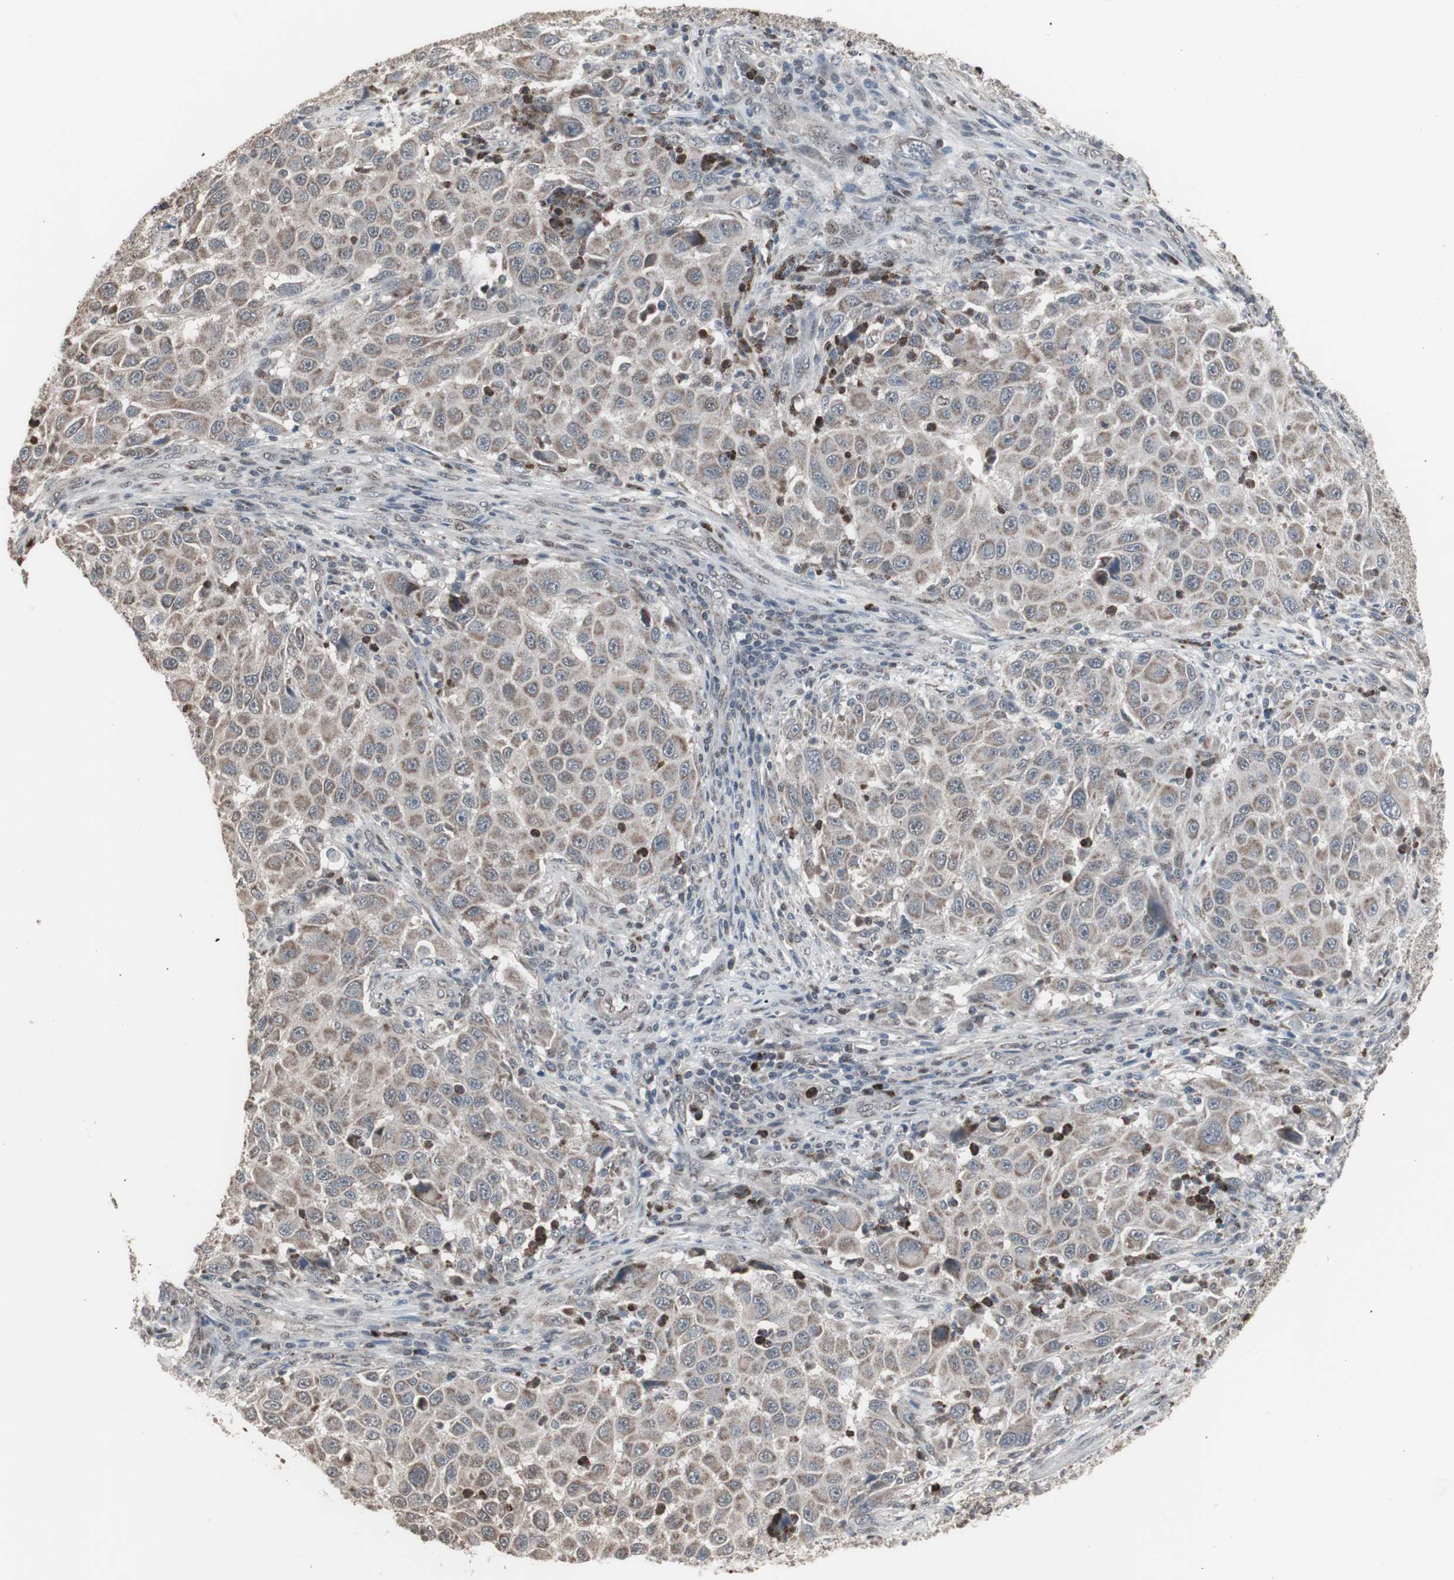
{"staining": {"intensity": "weak", "quantity": "25%-75%", "location": "cytoplasmic/membranous,nuclear"}, "tissue": "melanoma", "cell_type": "Tumor cells", "image_type": "cancer", "snomed": [{"axis": "morphology", "description": "Malignant melanoma, Metastatic site"}, {"axis": "topography", "description": "Lymph node"}], "caption": "High-magnification brightfield microscopy of malignant melanoma (metastatic site) stained with DAB (3,3'-diaminobenzidine) (brown) and counterstained with hematoxylin (blue). tumor cells exhibit weak cytoplasmic/membranous and nuclear positivity is identified in about25%-75% of cells.", "gene": "RXRA", "patient": {"sex": "male", "age": 61}}